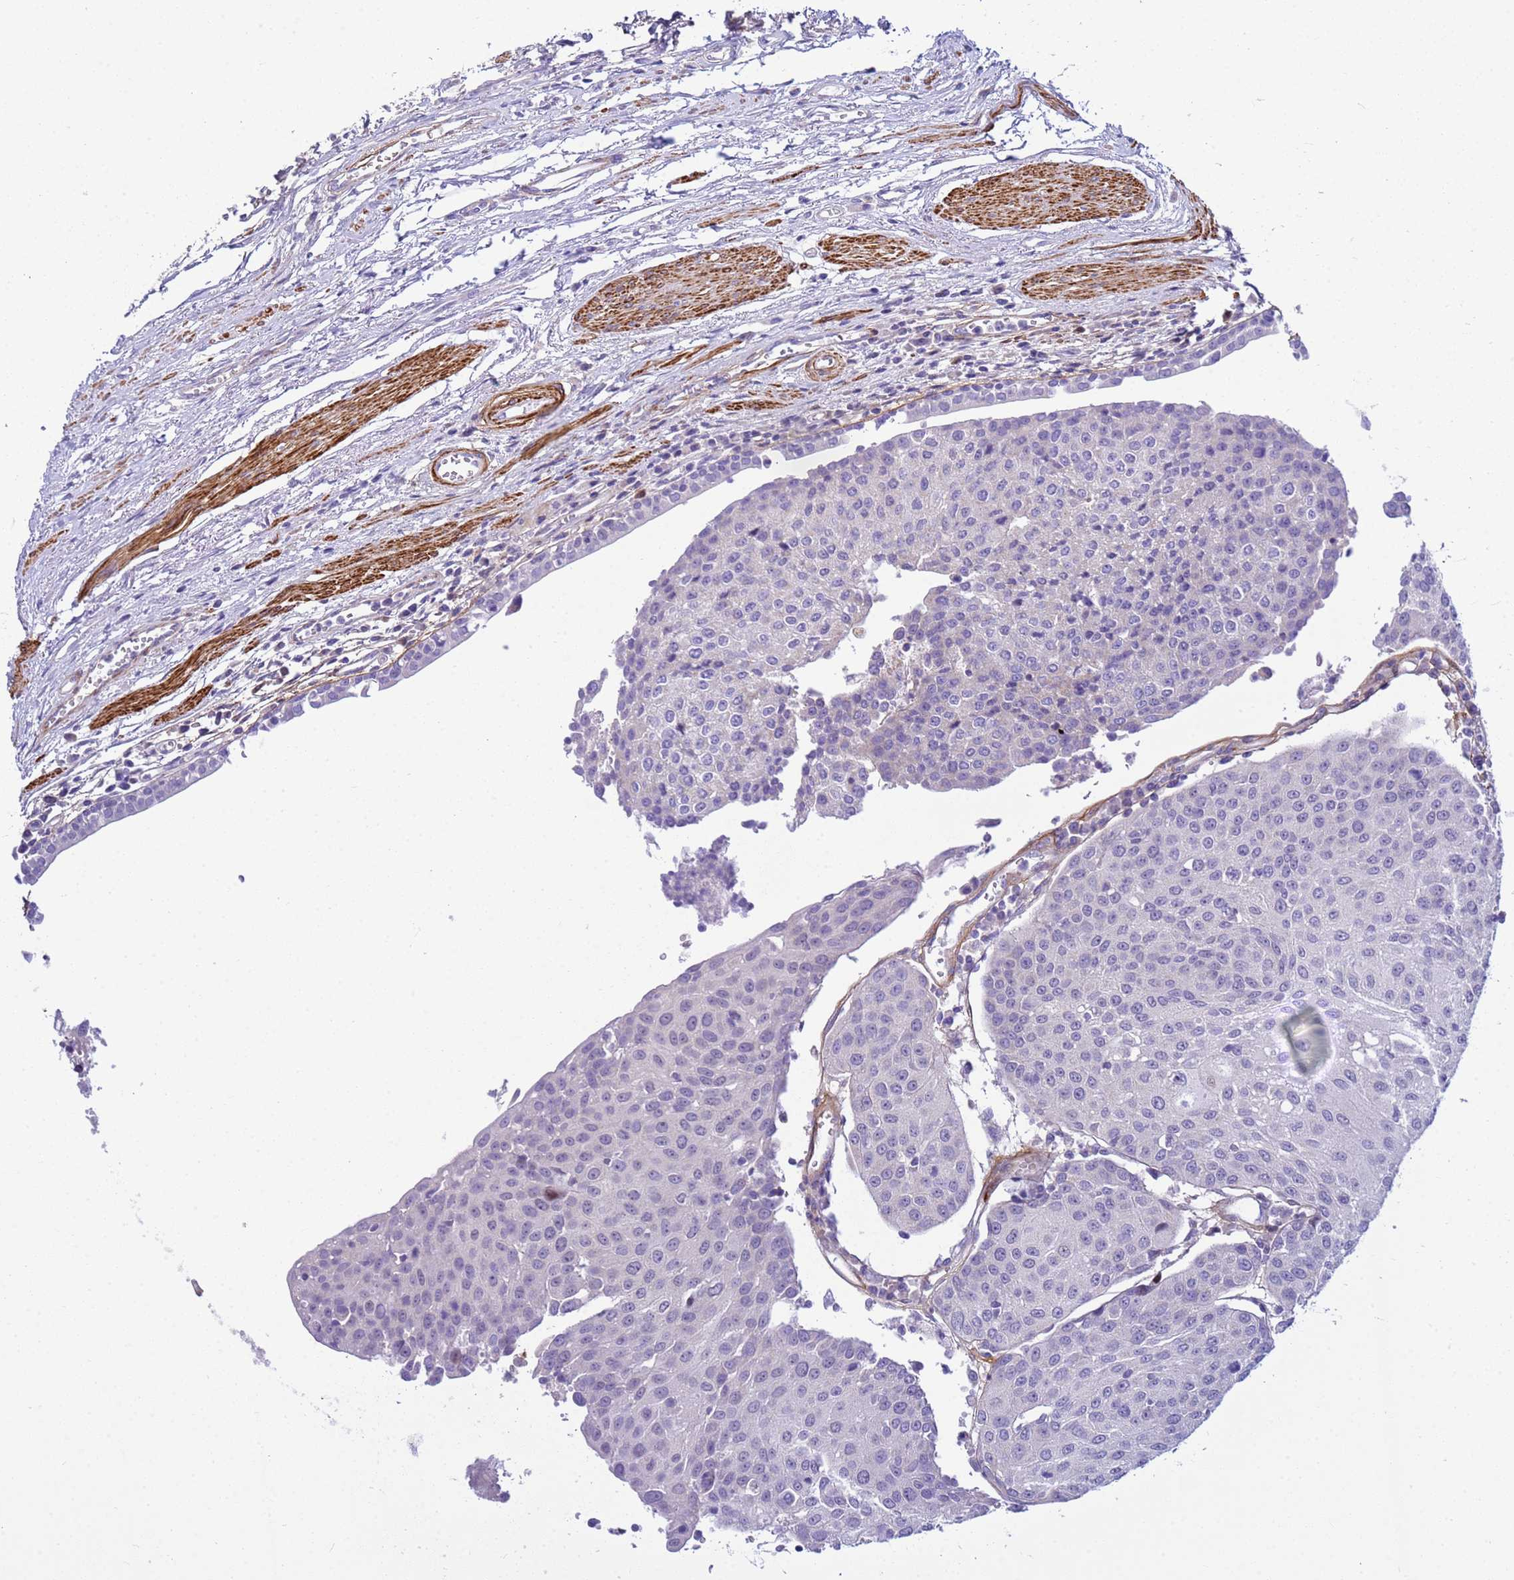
{"staining": {"intensity": "negative", "quantity": "none", "location": "none"}, "tissue": "urothelial cancer", "cell_type": "Tumor cells", "image_type": "cancer", "snomed": [{"axis": "morphology", "description": "Urothelial carcinoma, High grade"}, {"axis": "topography", "description": "Urinary bladder"}], "caption": "Tumor cells show no significant positivity in urothelial carcinoma (high-grade).", "gene": "P2RX7", "patient": {"sex": "female", "age": 85}}